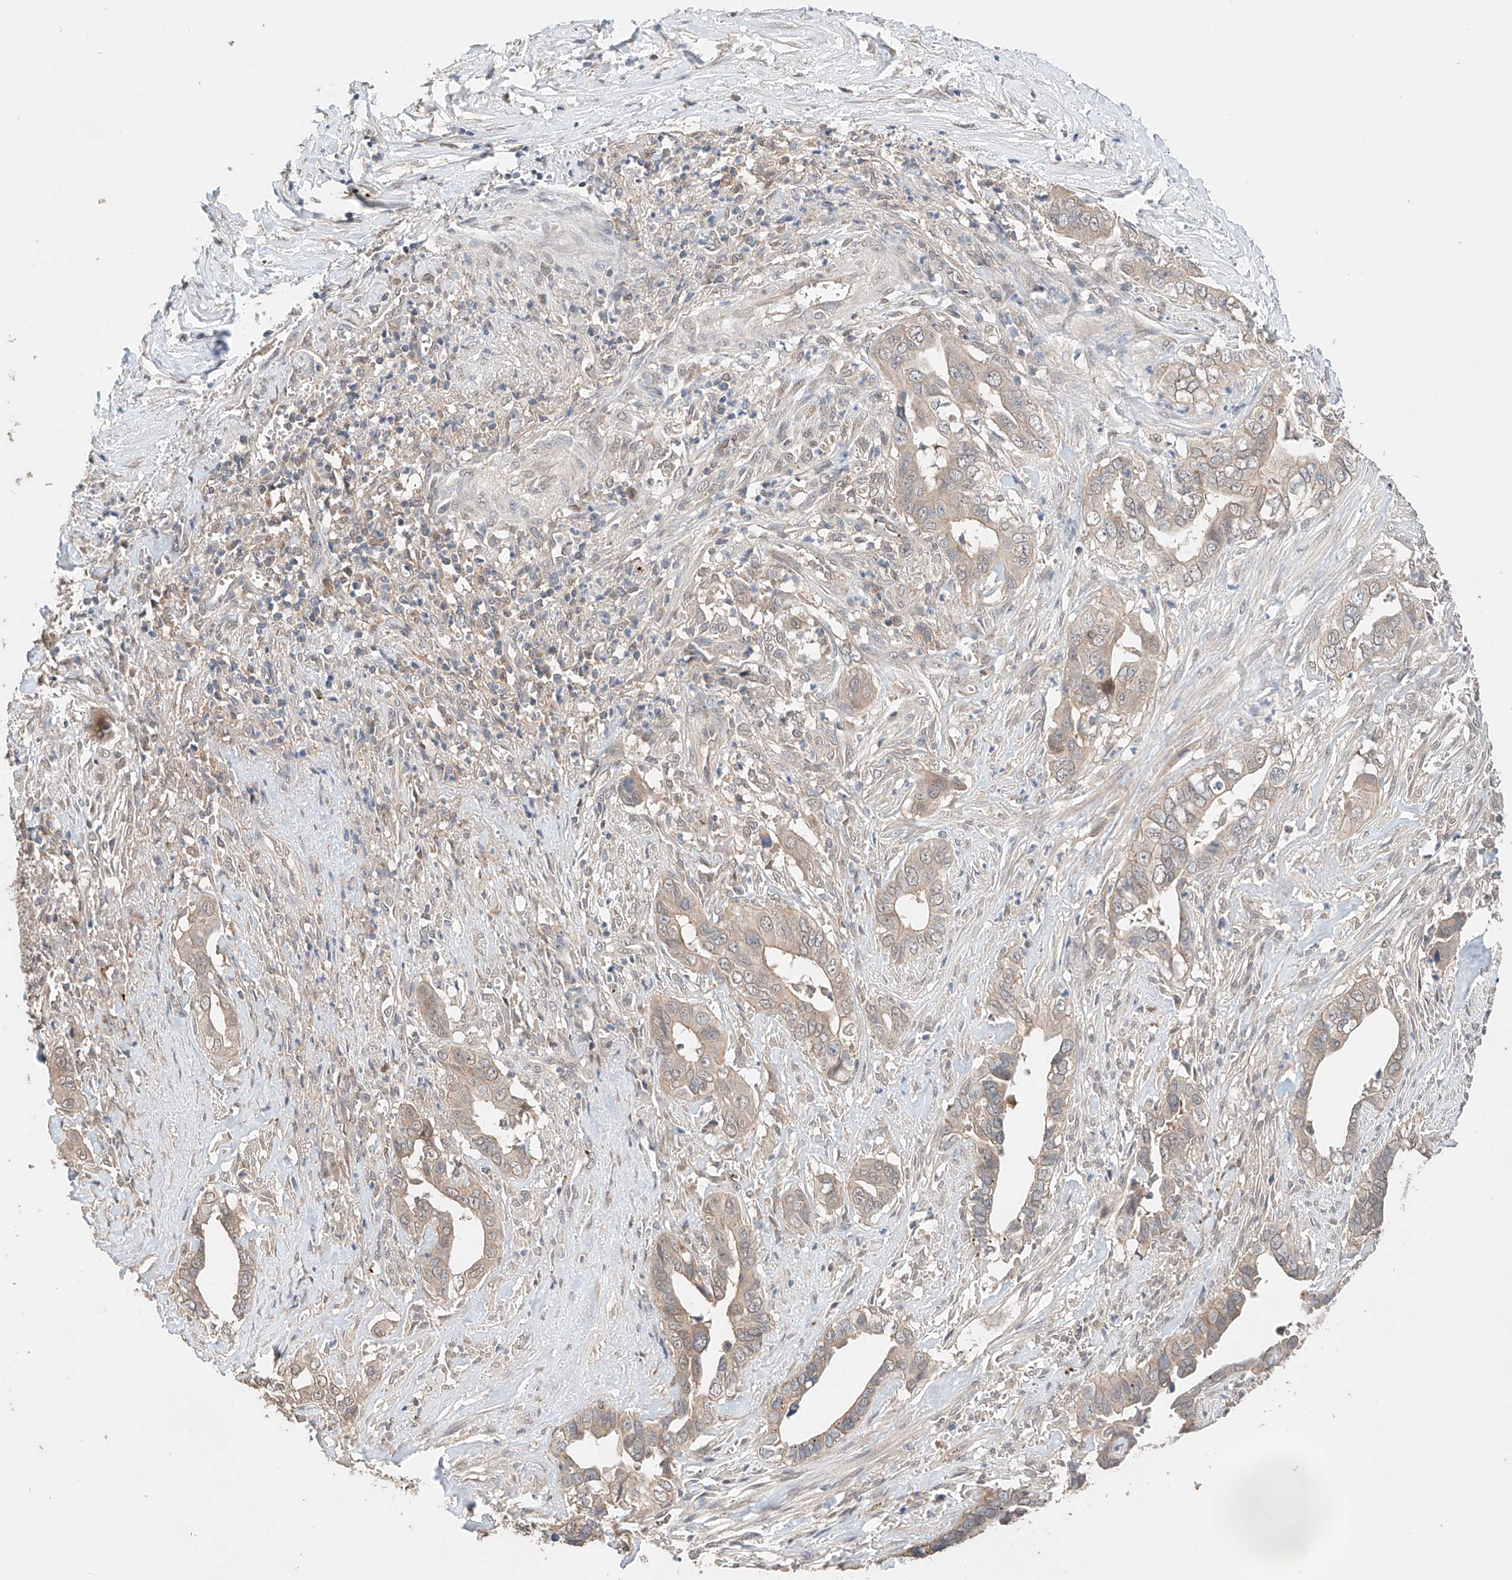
{"staining": {"intensity": "weak", "quantity": "<25%", "location": "cytoplasmic/membranous"}, "tissue": "liver cancer", "cell_type": "Tumor cells", "image_type": "cancer", "snomed": [{"axis": "morphology", "description": "Cholangiocarcinoma"}, {"axis": "topography", "description": "Liver"}], "caption": "DAB (3,3'-diaminobenzidine) immunohistochemical staining of human cholangiocarcinoma (liver) reveals no significant positivity in tumor cells.", "gene": "ZFHX2", "patient": {"sex": "female", "age": 79}}